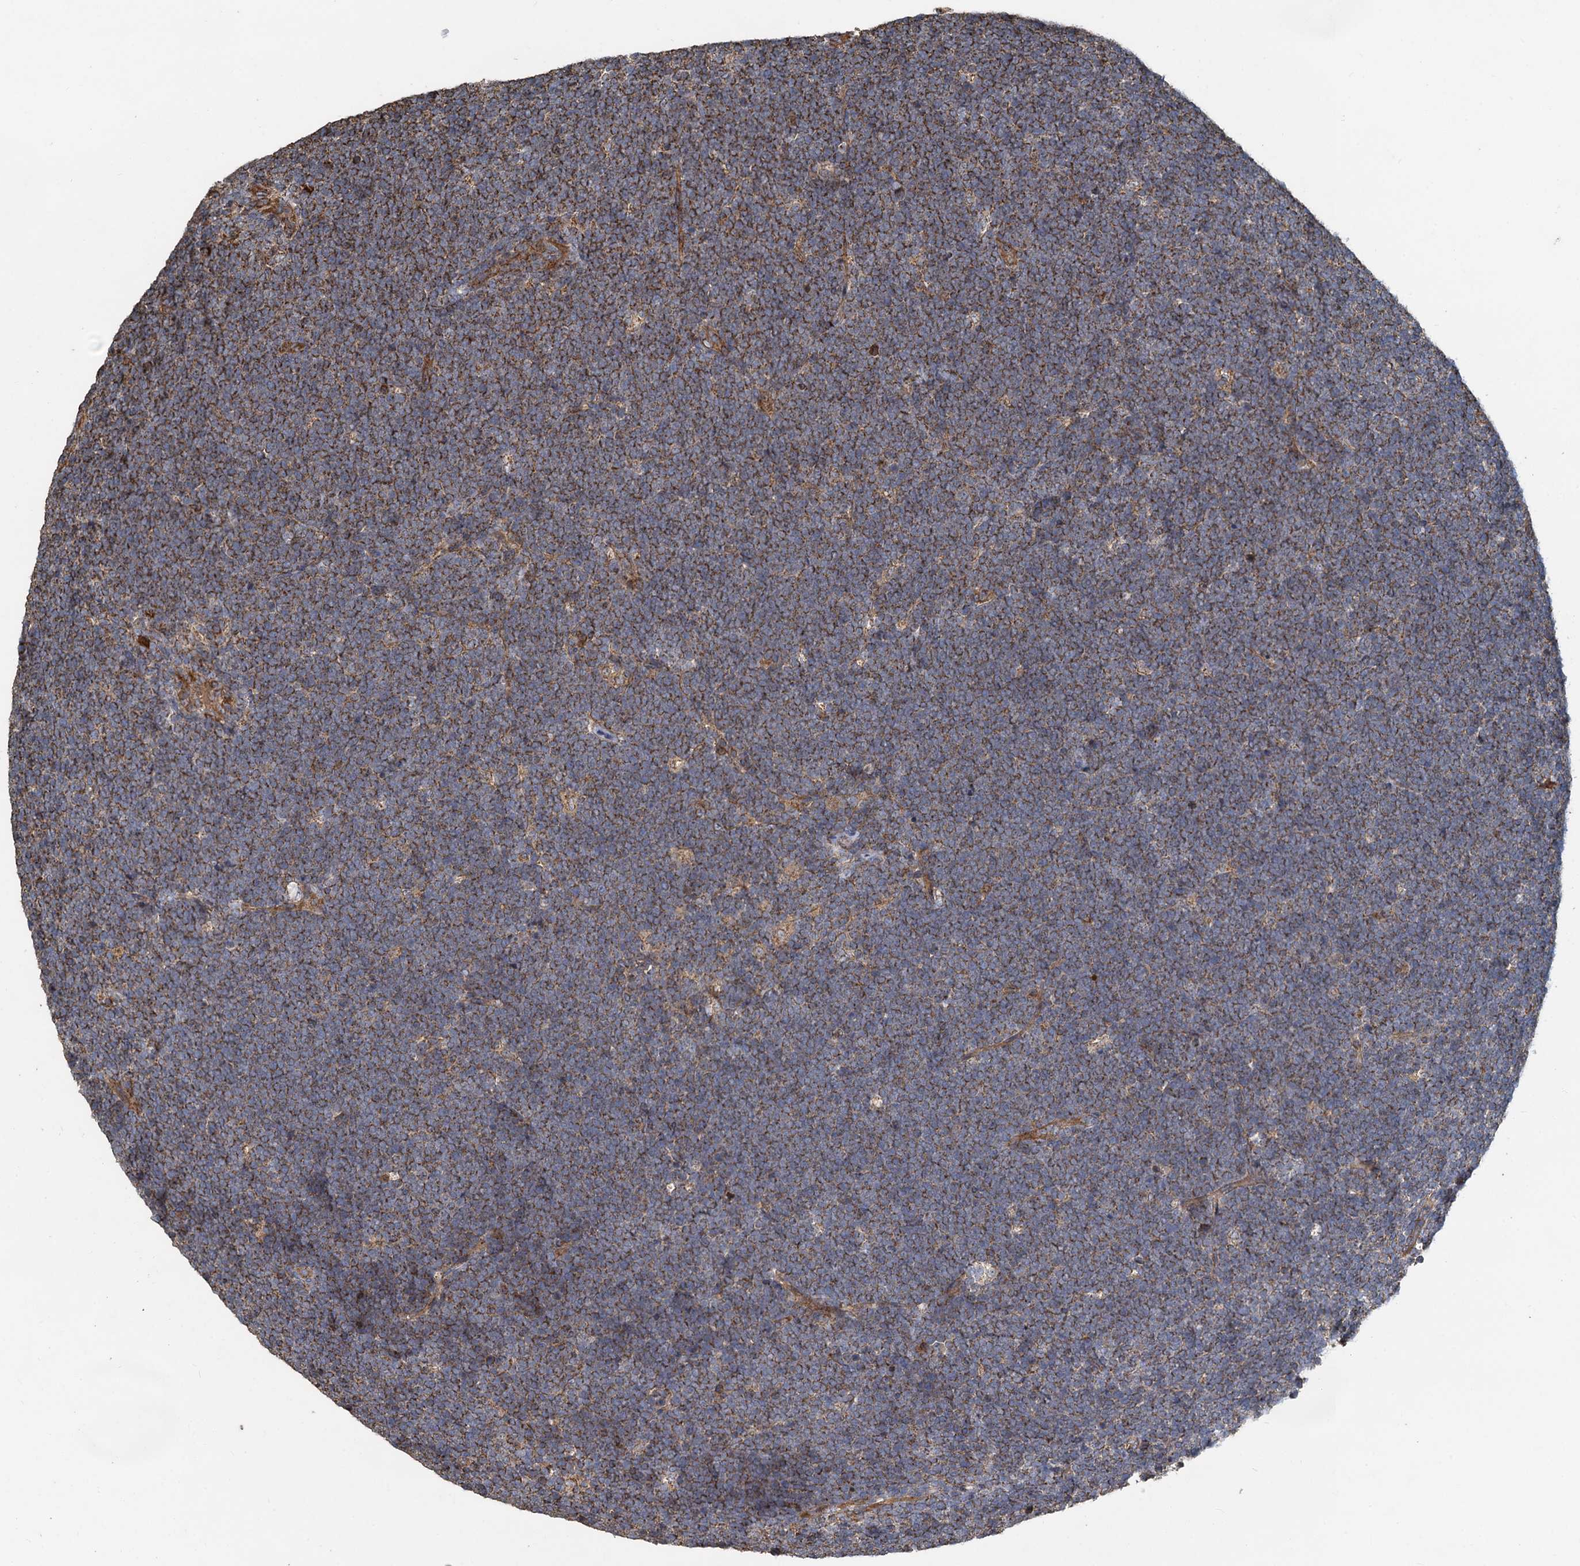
{"staining": {"intensity": "weak", "quantity": "25%-75%", "location": "cytoplasmic/membranous"}, "tissue": "lymphoma", "cell_type": "Tumor cells", "image_type": "cancer", "snomed": [{"axis": "morphology", "description": "Malignant lymphoma, non-Hodgkin's type, High grade"}, {"axis": "topography", "description": "Lymph node"}], "caption": "Weak cytoplasmic/membranous expression for a protein is identified in approximately 25%-75% of tumor cells of high-grade malignant lymphoma, non-Hodgkin's type using immunohistochemistry (IHC).", "gene": "SDS", "patient": {"sex": "male", "age": 13}}